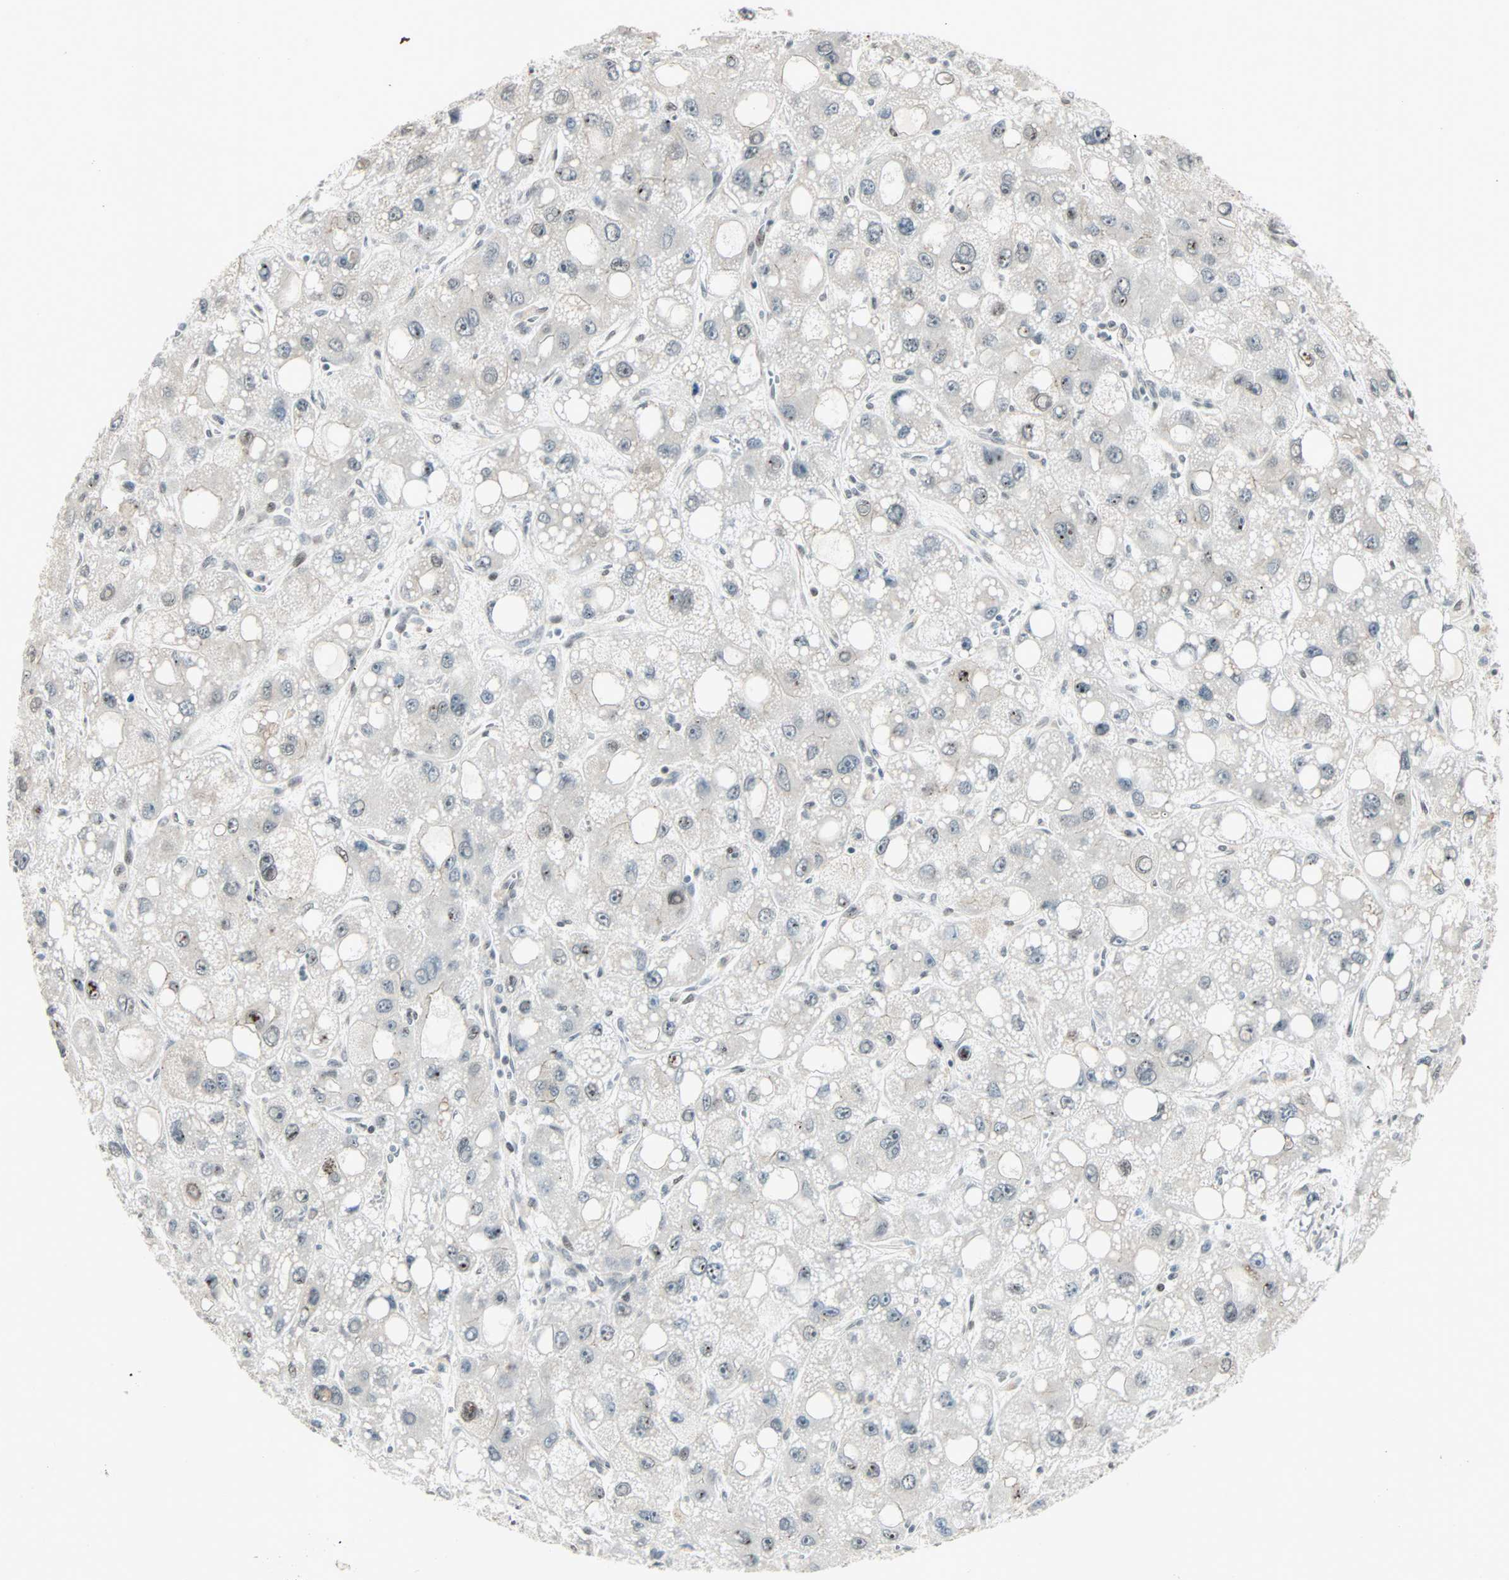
{"staining": {"intensity": "moderate", "quantity": "<25%", "location": "nuclear"}, "tissue": "liver cancer", "cell_type": "Tumor cells", "image_type": "cancer", "snomed": [{"axis": "morphology", "description": "Carcinoma, Hepatocellular, NOS"}, {"axis": "topography", "description": "Liver"}], "caption": "A photomicrograph showing moderate nuclear expression in approximately <25% of tumor cells in liver hepatocellular carcinoma, as visualized by brown immunohistochemical staining.", "gene": "CBX4", "patient": {"sex": "male", "age": 55}}